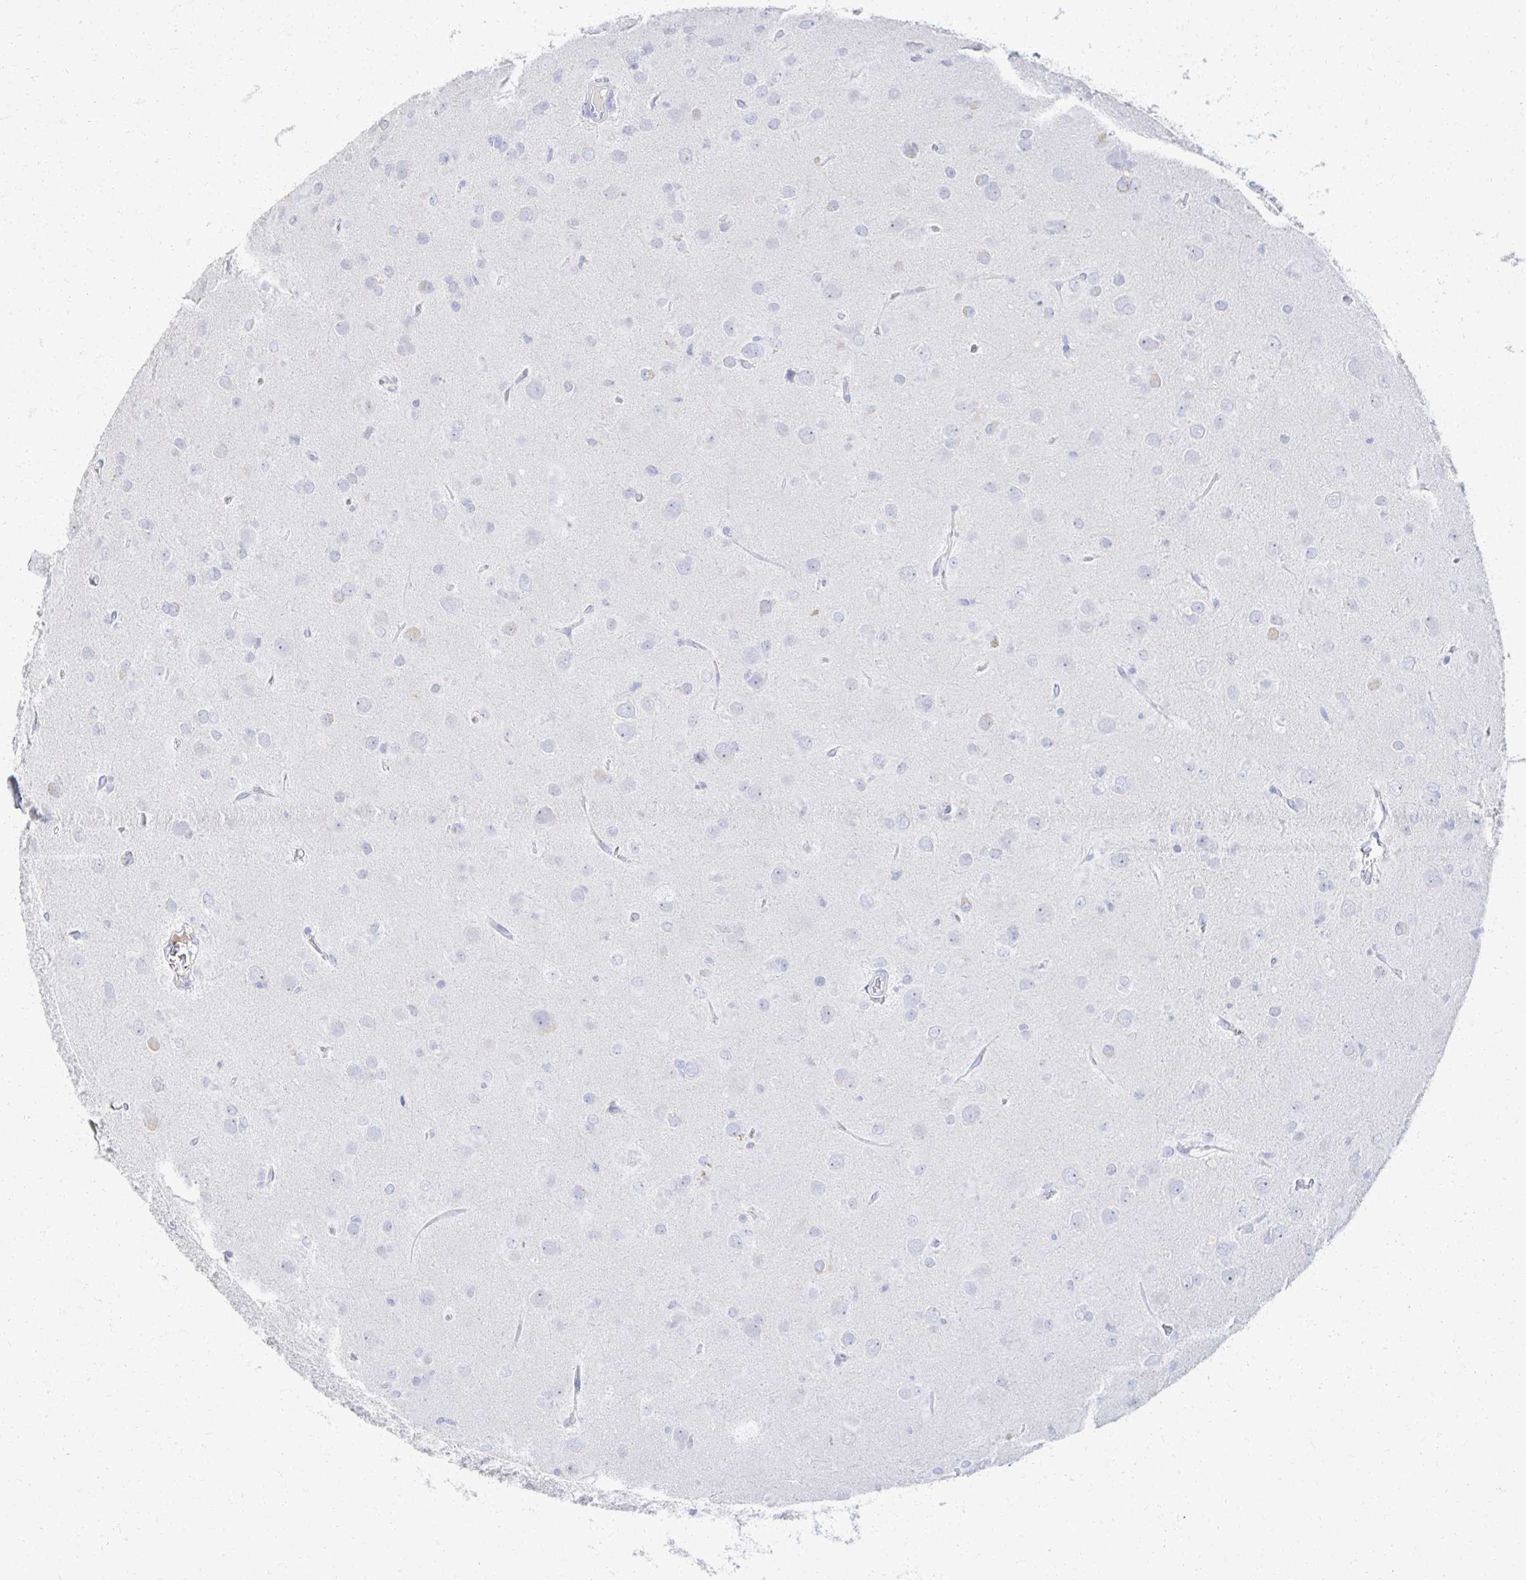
{"staining": {"intensity": "negative", "quantity": "none", "location": "none"}, "tissue": "glioma", "cell_type": "Tumor cells", "image_type": "cancer", "snomed": [{"axis": "morphology", "description": "Glioma, malignant, Low grade"}, {"axis": "topography", "description": "Brain"}], "caption": "High magnification brightfield microscopy of glioma stained with DAB (3,3'-diaminobenzidine) (brown) and counterstained with hematoxylin (blue): tumor cells show no significant staining.", "gene": "PRR20A", "patient": {"sex": "male", "age": 58}}